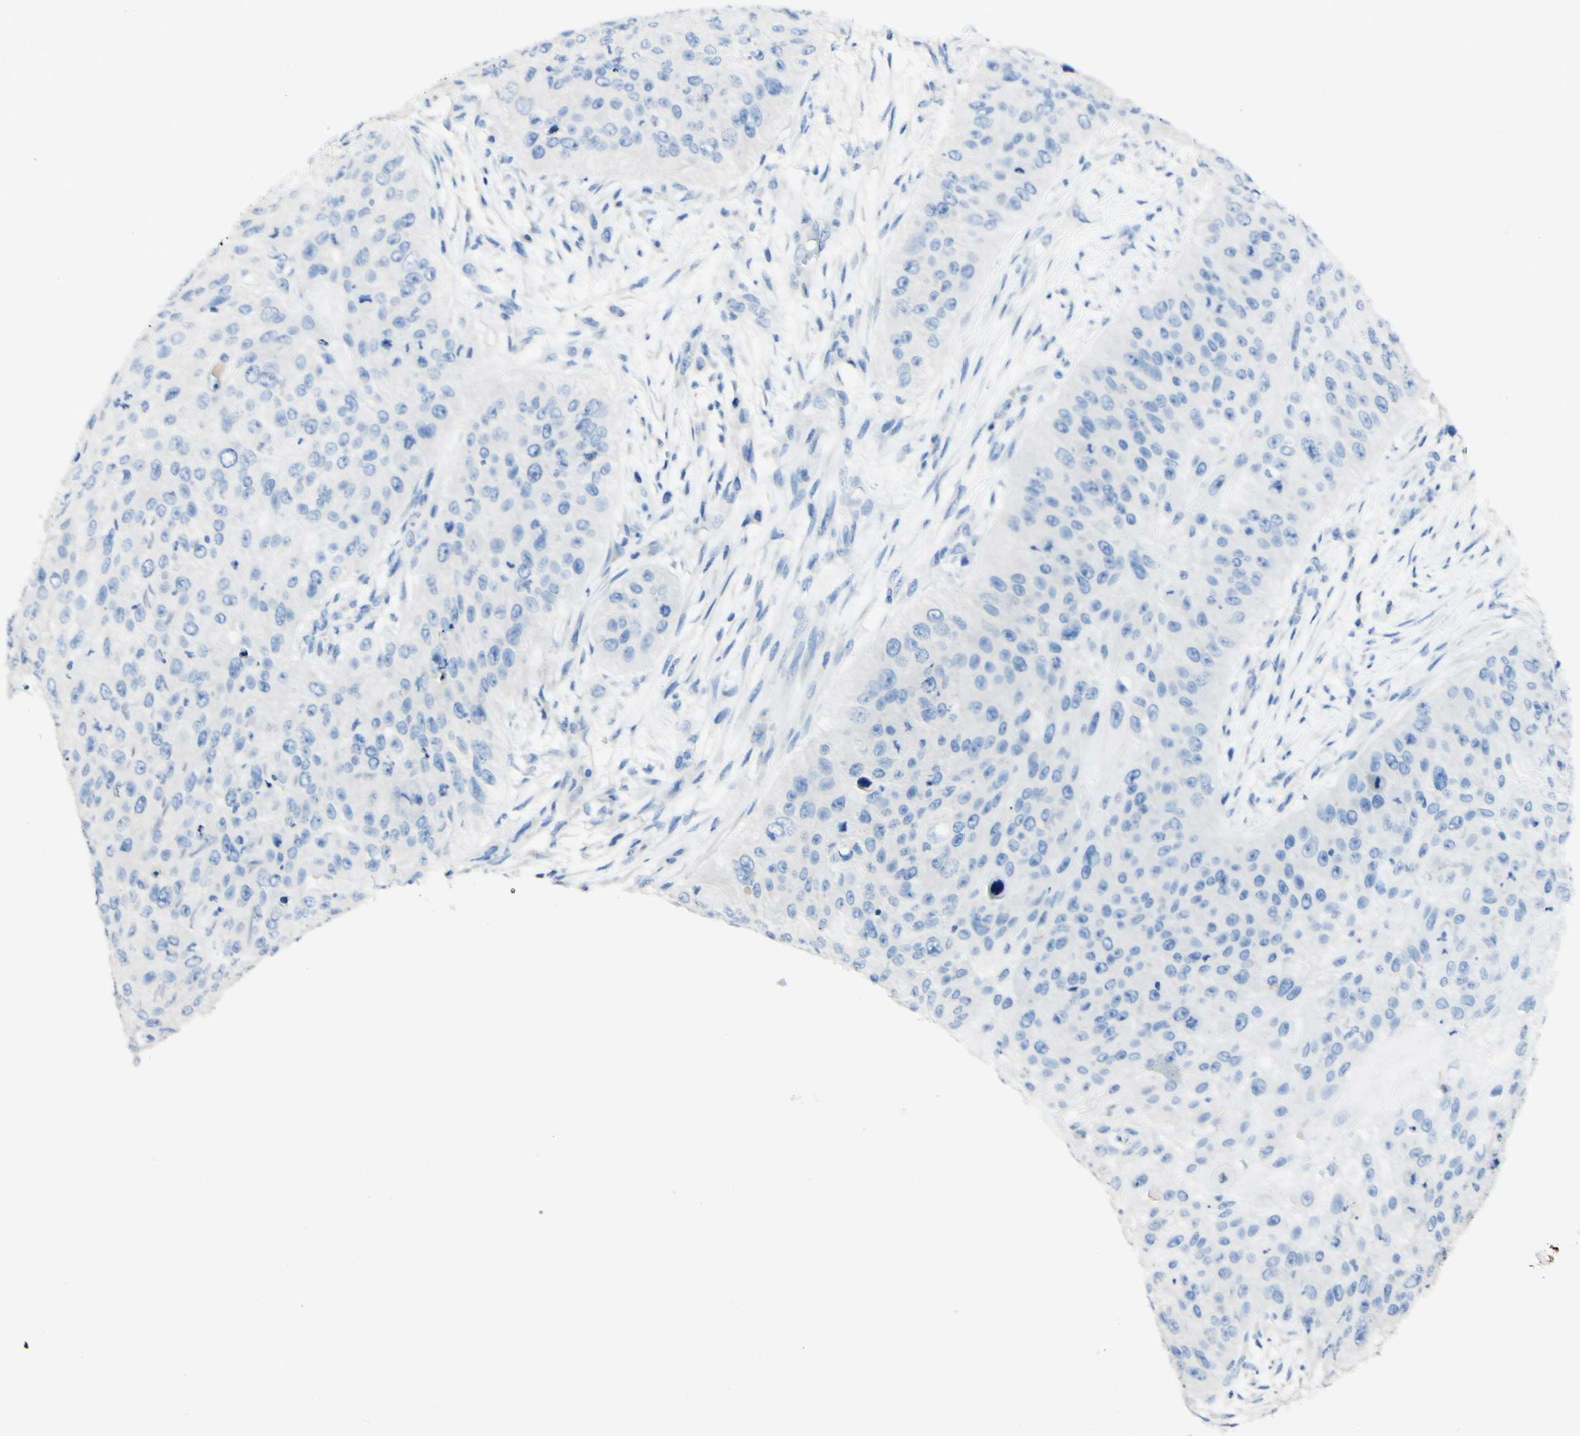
{"staining": {"intensity": "negative", "quantity": "none", "location": "none"}, "tissue": "skin cancer", "cell_type": "Tumor cells", "image_type": "cancer", "snomed": [{"axis": "morphology", "description": "Squamous cell carcinoma, NOS"}, {"axis": "topography", "description": "Skin"}], "caption": "Skin cancer (squamous cell carcinoma) was stained to show a protein in brown. There is no significant positivity in tumor cells.", "gene": "FGF4", "patient": {"sex": "female", "age": 80}}